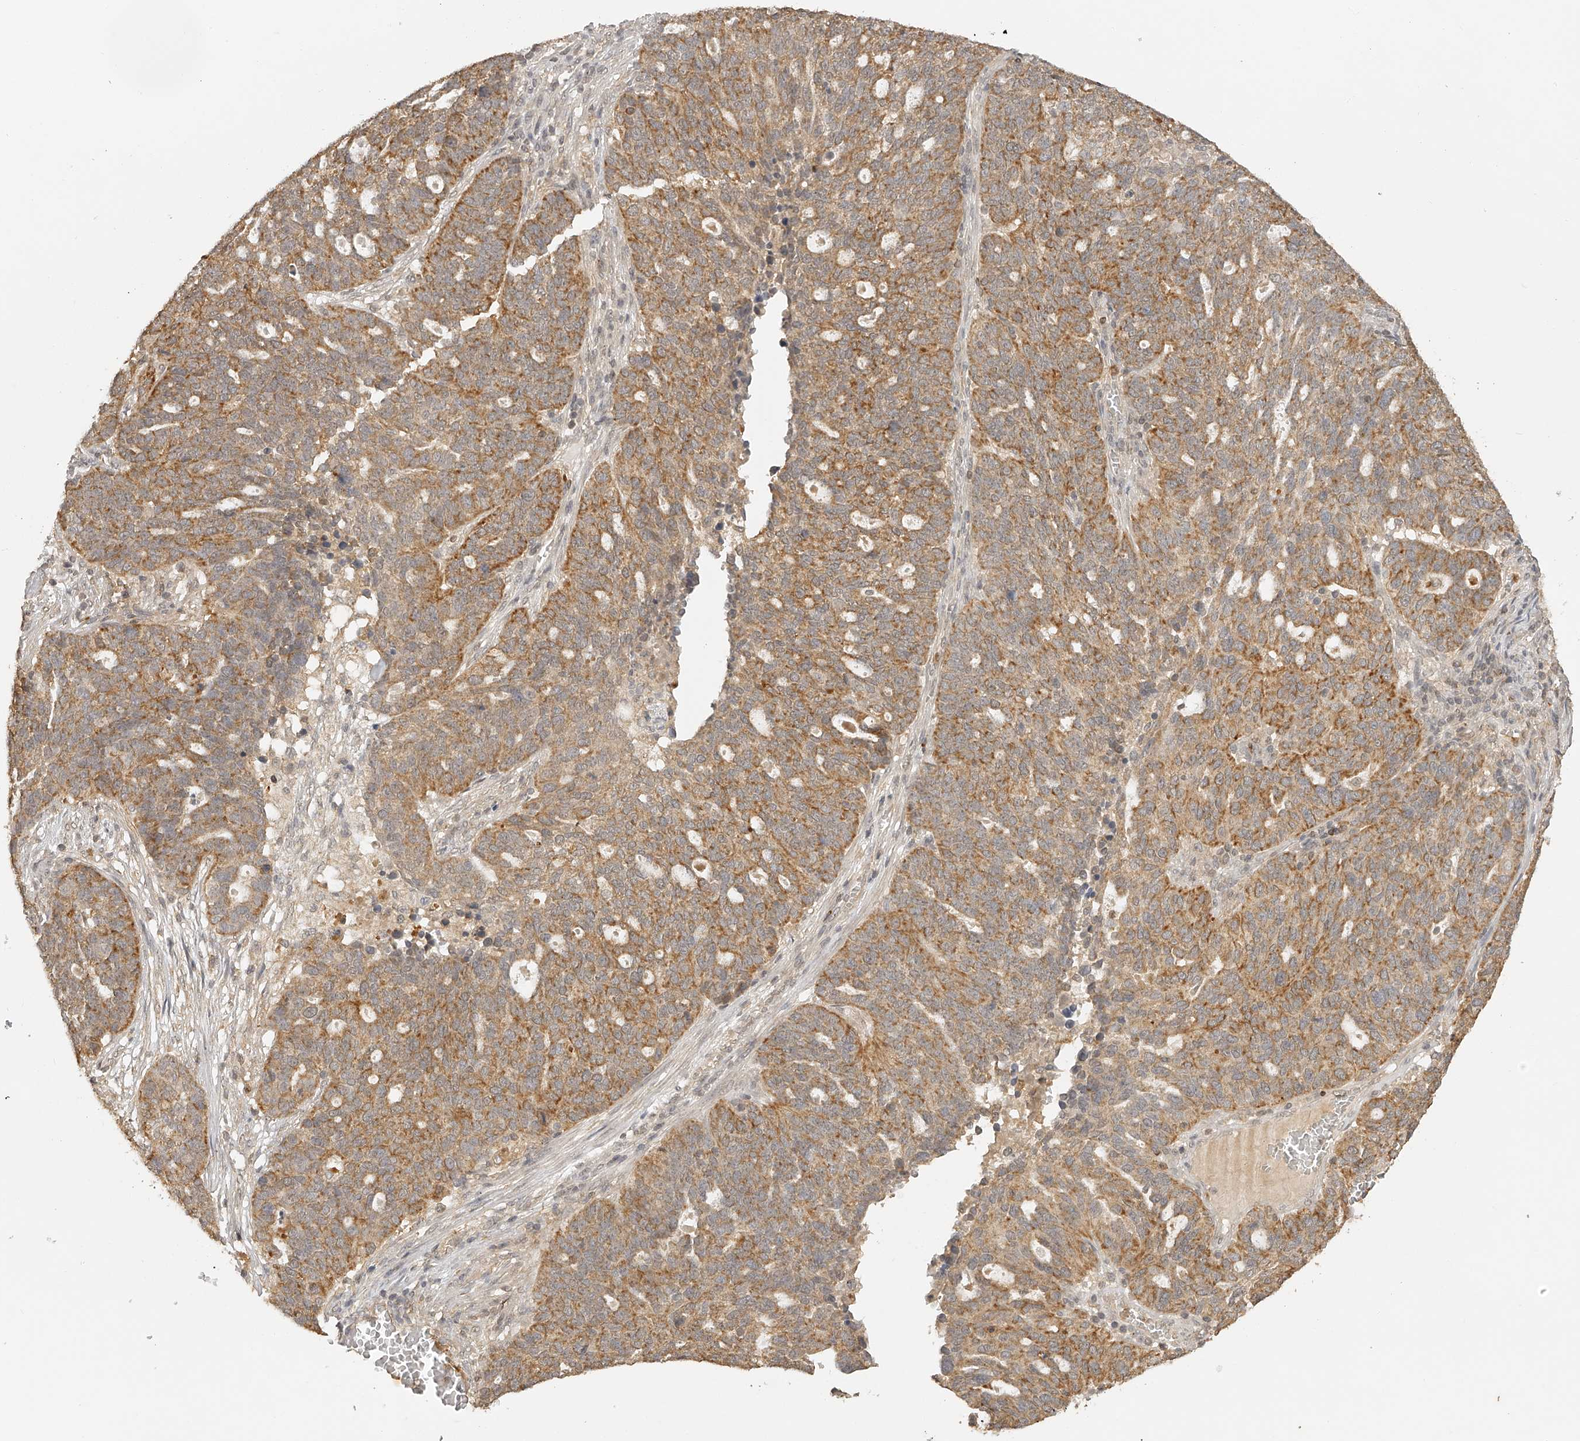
{"staining": {"intensity": "moderate", "quantity": ">75%", "location": "cytoplasmic/membranous"}, "tissue": "ovarian cancer", "cell_type": "Tumor cells", "image_type": "cancer", "snomed": [{"axis": "morphology", "description": "Cystadenocarcinoma, serous, NOS"}, {"axis": "topography", "description": "Ovary"}], "caption": "This histopathology image displays immunohistochemistry staining of human ovarian cancer, with medium moderate cytoplasmic/membranous positivity in about >75% of tumor cells.", "gene": "BCL2L11", "patient": {"sex": "female", "age": 59}}